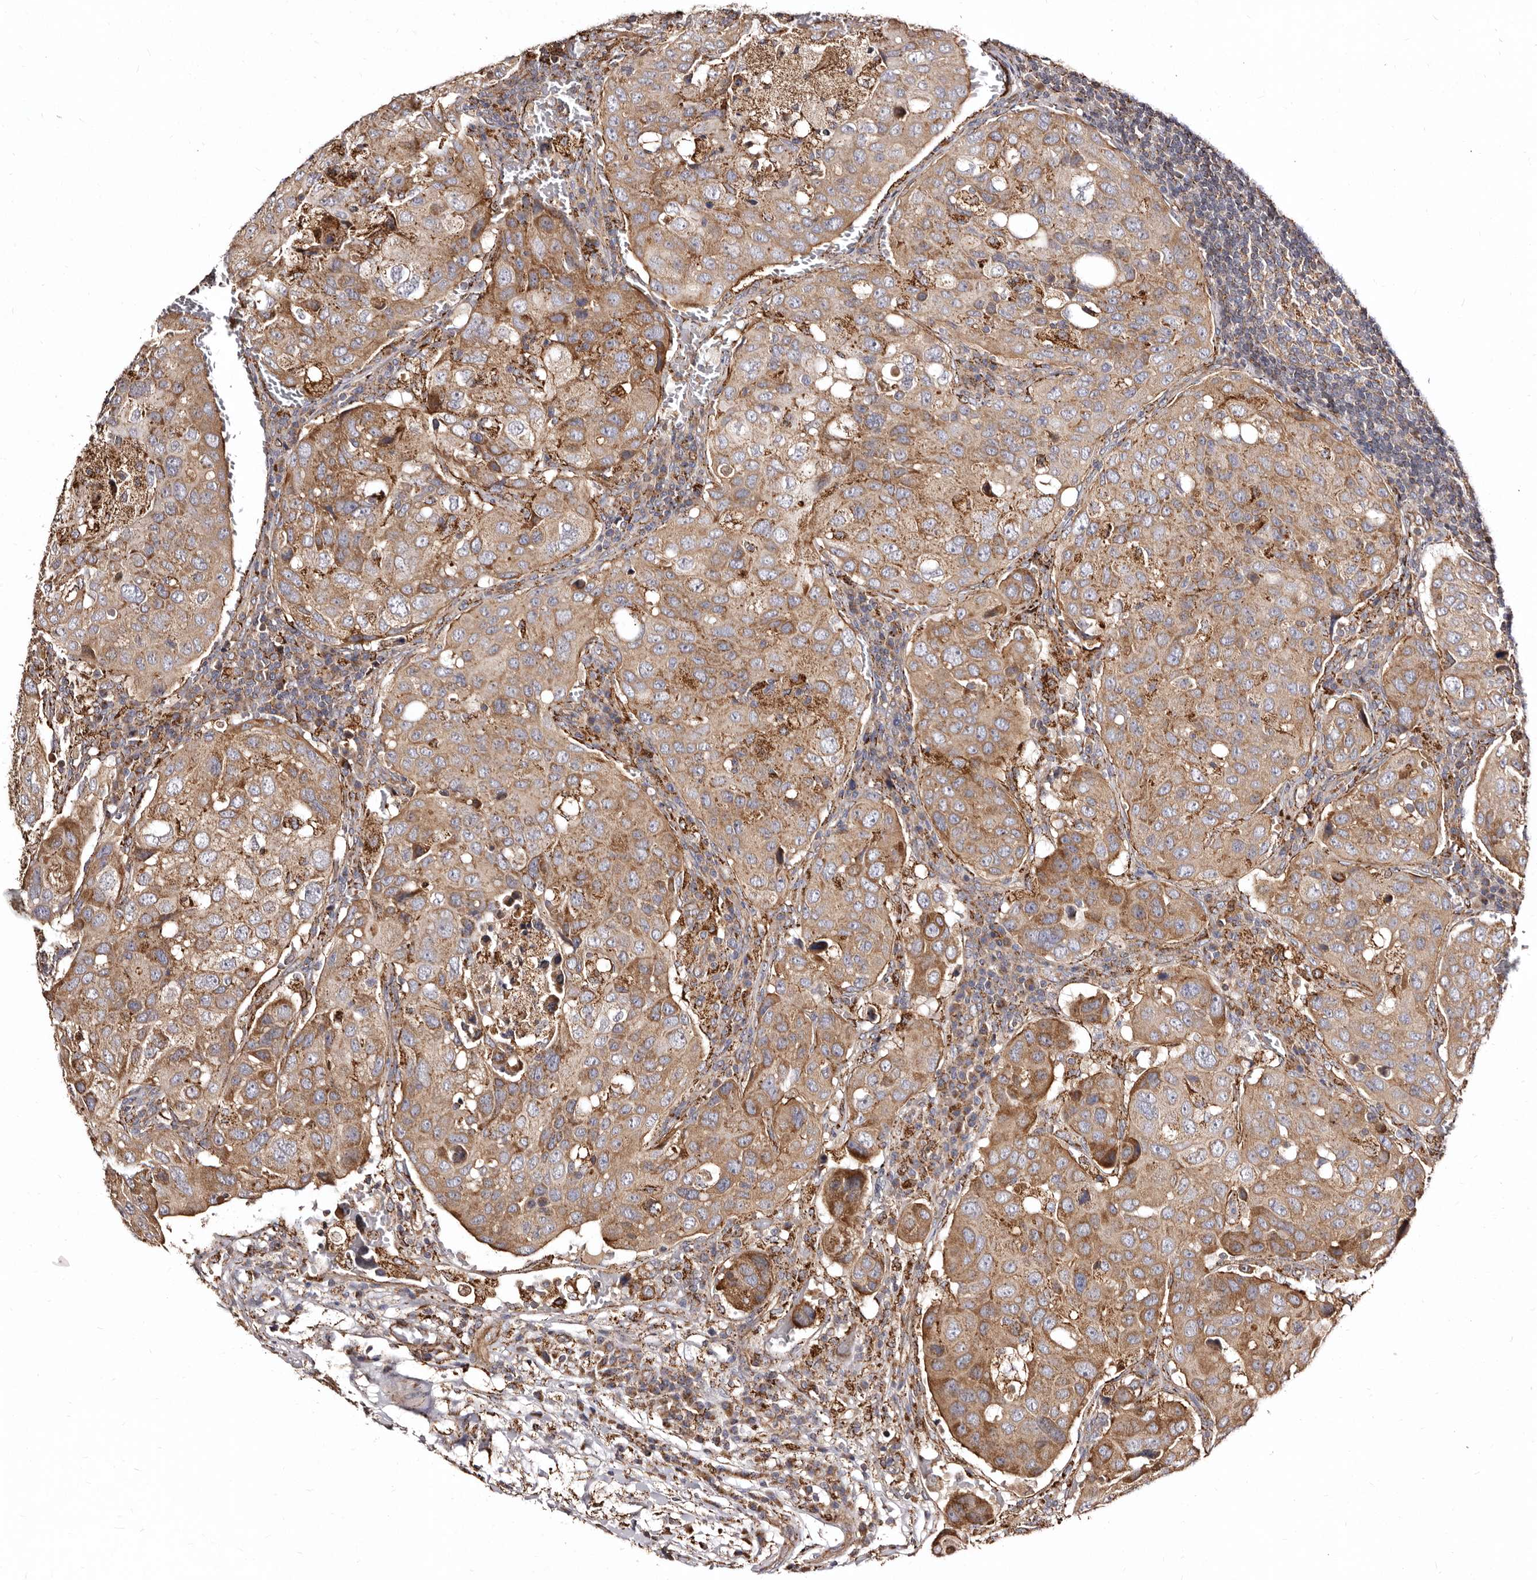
{"staining": {"intensity": "moderate", "quantity": ">75%", "location": "cytoplasmic/membranous"}, "tissue": "urothelial cancer", "cell_type": "Tumor cells", "image_type": "cancer", "snomed": [{"axis": "morphology", "description": "Urothelial carcinoma, High grade"}, {"axis": "topography", "description": "Lymph node"}, {"axis": "topography", "description": "Urinary bladder"}], "caption": "A high-resolution histopathology image shows immunohistochemistry (IHC) staining of high-grade urothelial carcinoma, which displays moderate cytoplasmic/membranous expression in about >75% of tumor cells.", "gene": "LUZP1", "patient": {"sex": "male", "age": 51}}